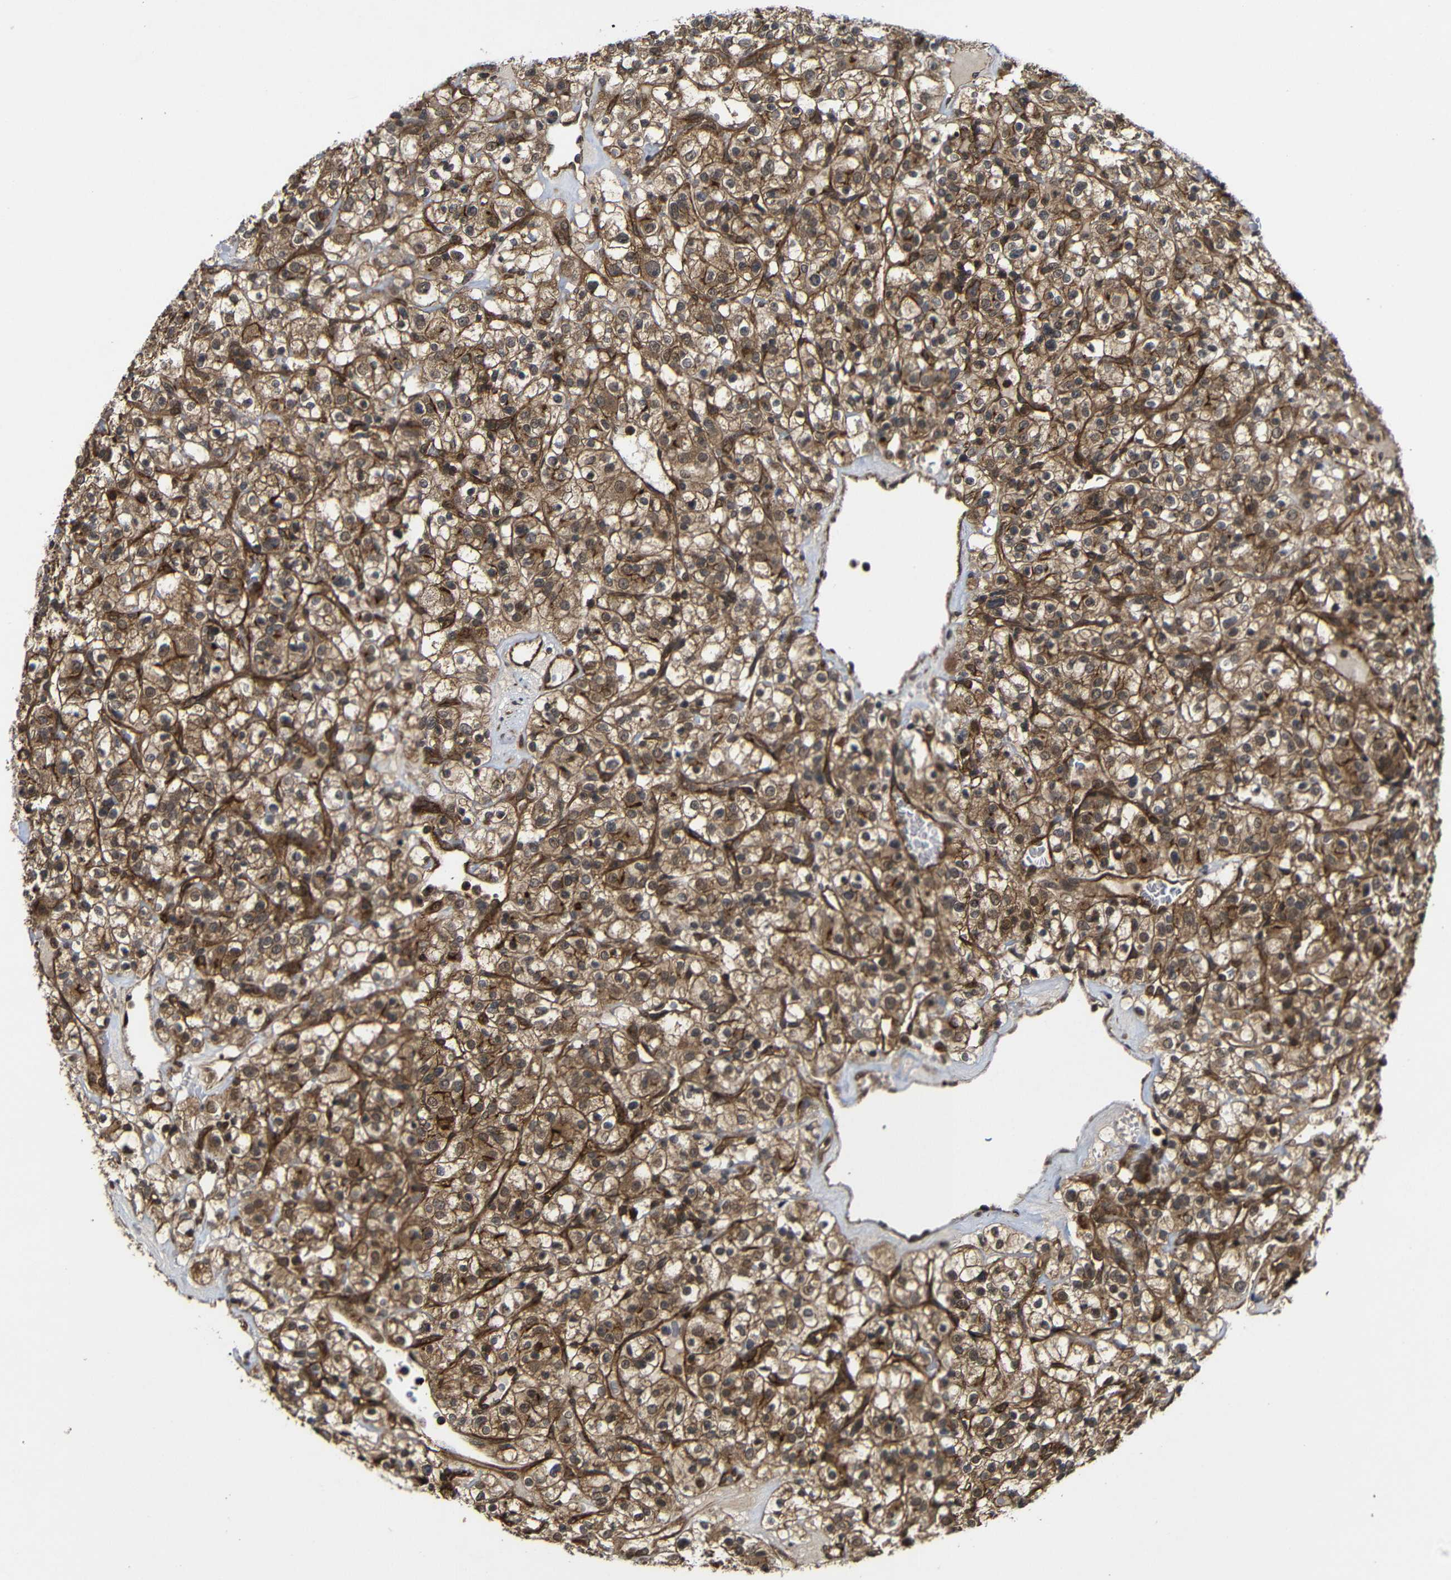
{"staining": {"intensity": "moderate", "quantity": ">75%", "location": "cytoplasmic/membranous"}, "tissue": "renal cancer", "cell_type": "Tumor cells", "image_type": "cancer", "snomed": [{"axis": "morphology", "description": "Normal tissue, NOS"}, {"axis": "morphology", "description": "Adenocarcinoma, NOS"}, {"axis": "topography", "description": "Kidney"}], "caption": "This is an image of immunohistochemistry staining of adenocarcinoma (renal), which shows moderate expression in the cytoplasmic/membranous of tumor cells.", "gene": "NANOS1", "patient": {"sex": "female", "age": 72}}